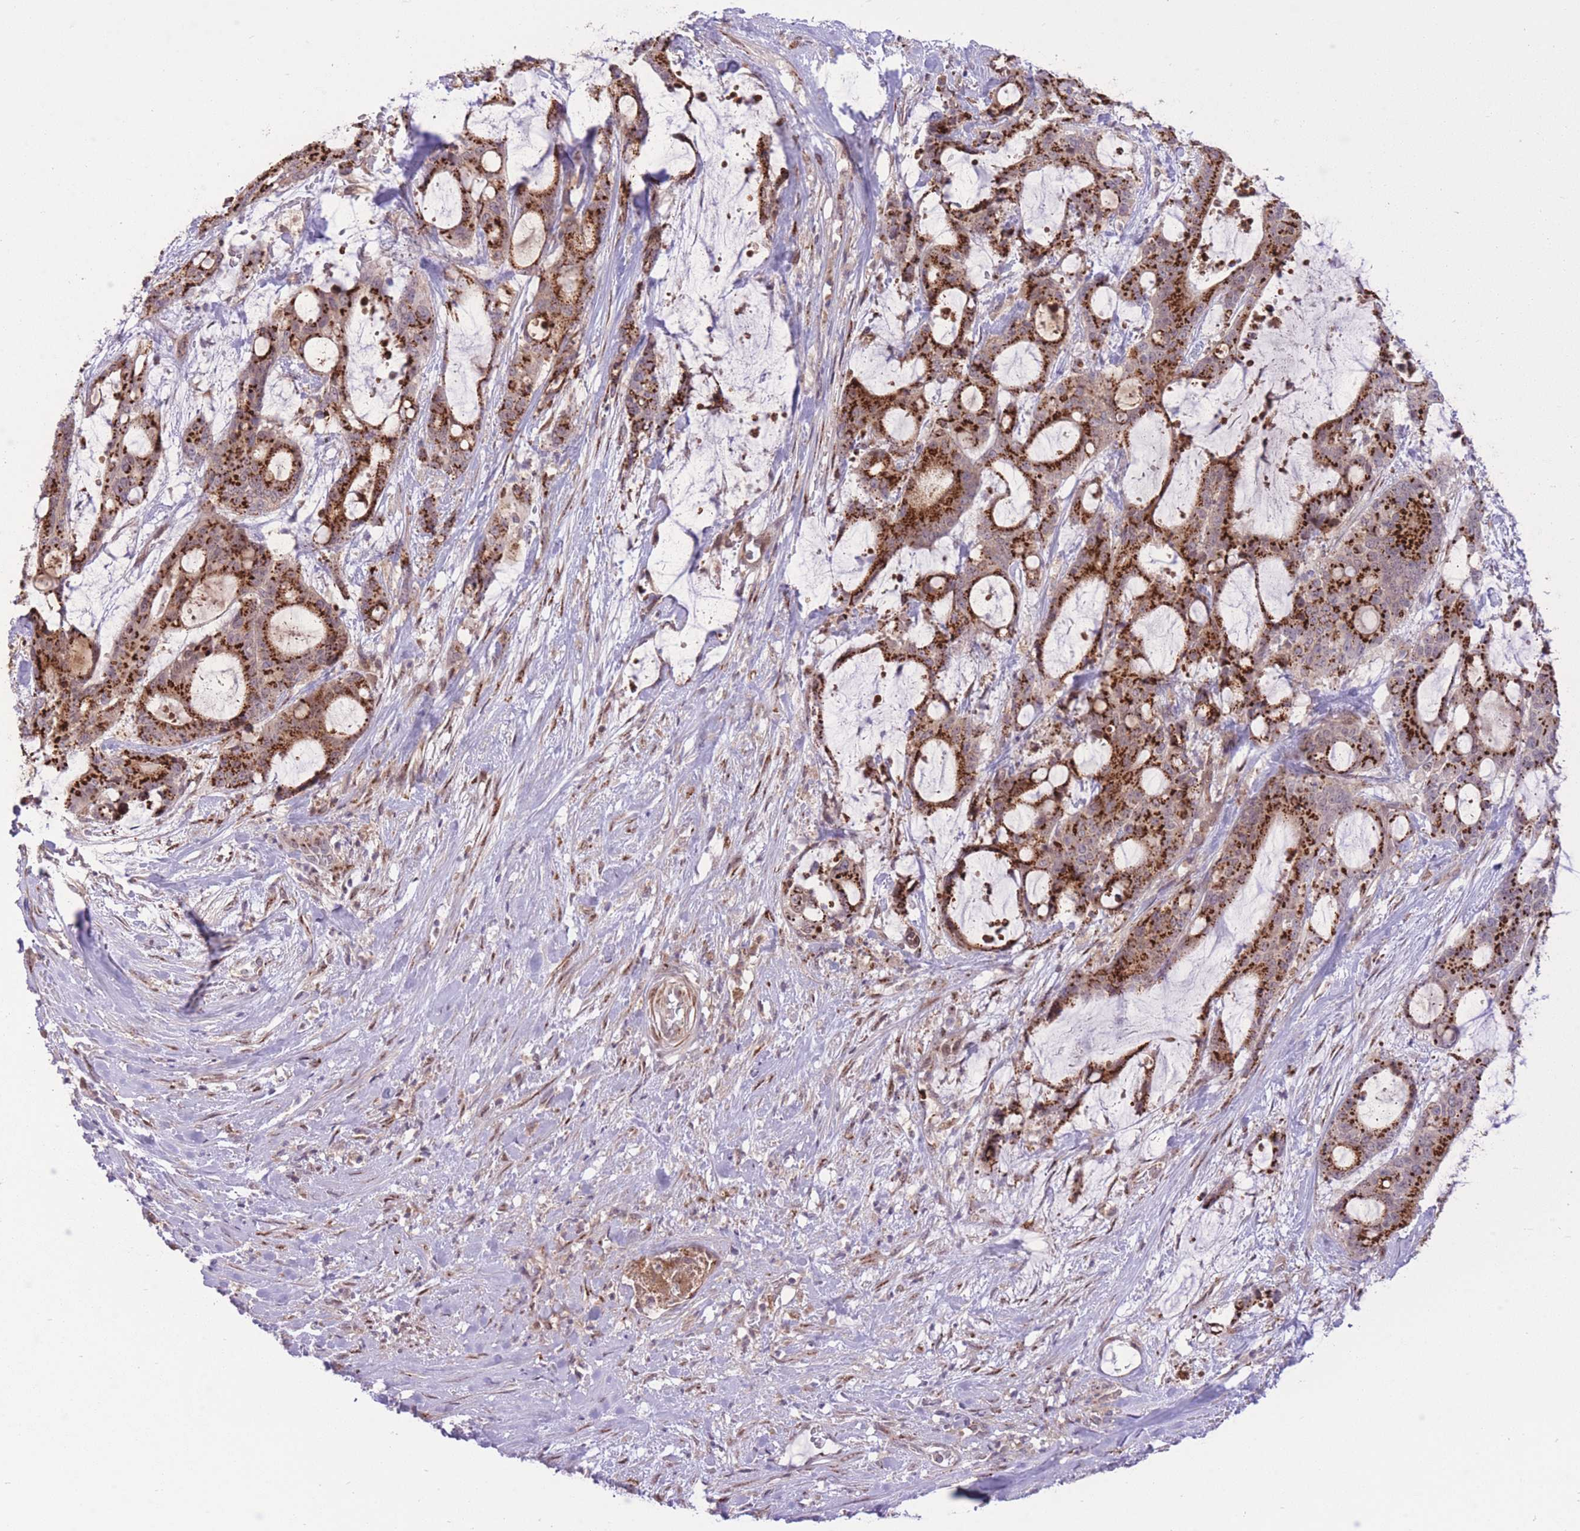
{"staining": {"intensity": "strong", "quantity": ">75%", "location": "cytoplasmic/membranous"}, "tissue": "liver cancer", "cell_type": "Tumor cells", "image_type": "cancer", "snomed": [{"axis": "morphology", "description": "Normal tissue, NOS"}, {"axis": "morphology", "description": "Cholangiocarcinoma"}, {"axis": "topography", "description": "Liver"}, {"axis": "topography", "description": "Peripheral nerve tissue"}], "caption": "A histopathology image of liver cholangiocarcinoma stained for a protein shows strong cytoplasmic/membranous brown staining in tumor cells. Using DAB (3,3'-diaminobenzidine) (brown) and hematoxylin (blue) stains, captured at high magnification using brightfield microscopy.", "gene": "ZBED5", "patient": {"sex": "female", "age": 73}}